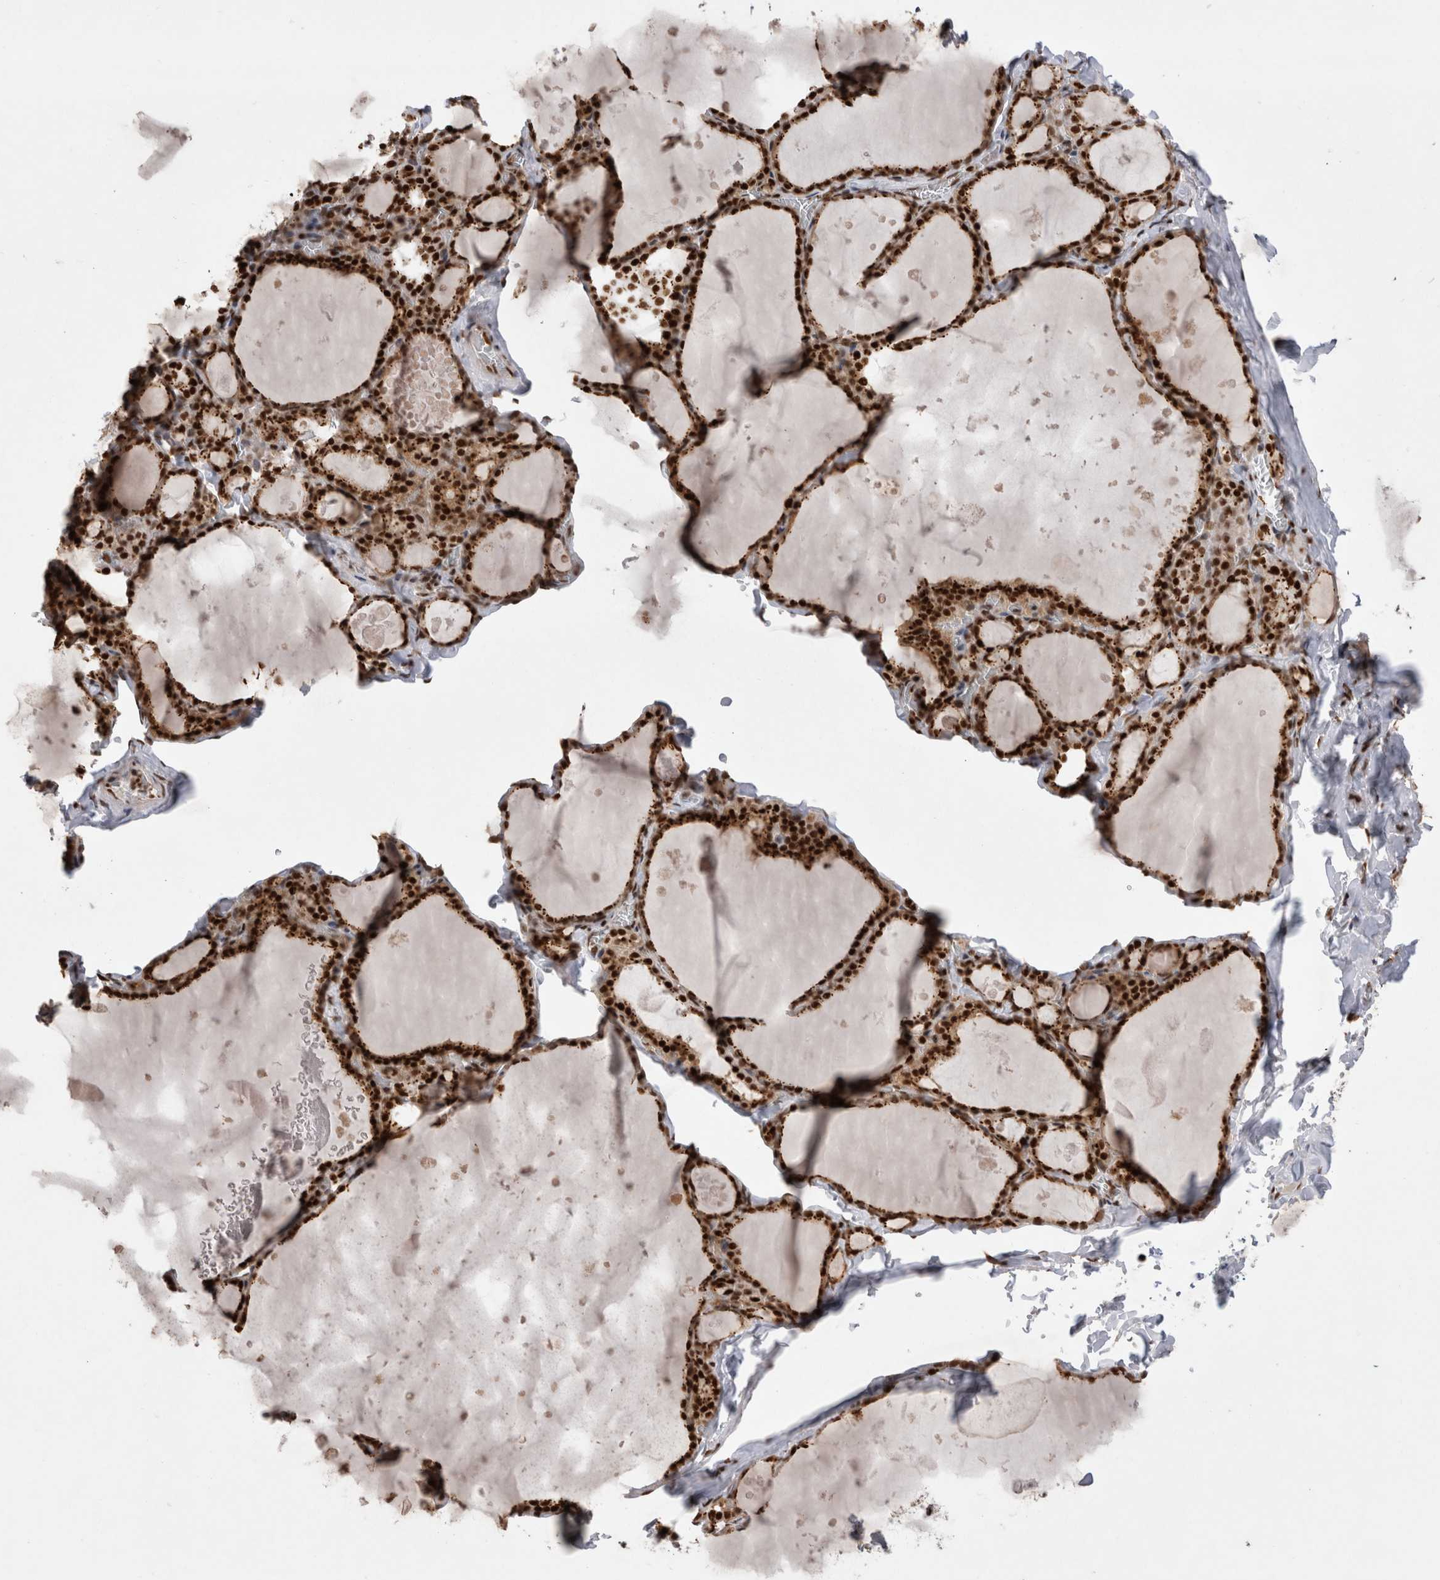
{"staining": {"intensity": "strong", "quantity": ">75%", "location": "nuclear"}, "tissue": "thyroid gland", "cell_type": "Glandular cells", "image_type": "normal", "snomed": [{"axis": "morphology", "description": "Normal tissue, NOS"}, {"axis": "topography", "description": "Thyroid gland"}], "caption": "Immunohistochemical staining of unremarkable thyroid gland demonstrates >75% levels of strong nuclear protein expression in approximately >75% of glandular cells.", "gene": "EYA2", "patient": {"sex": "male", "age": 56}}